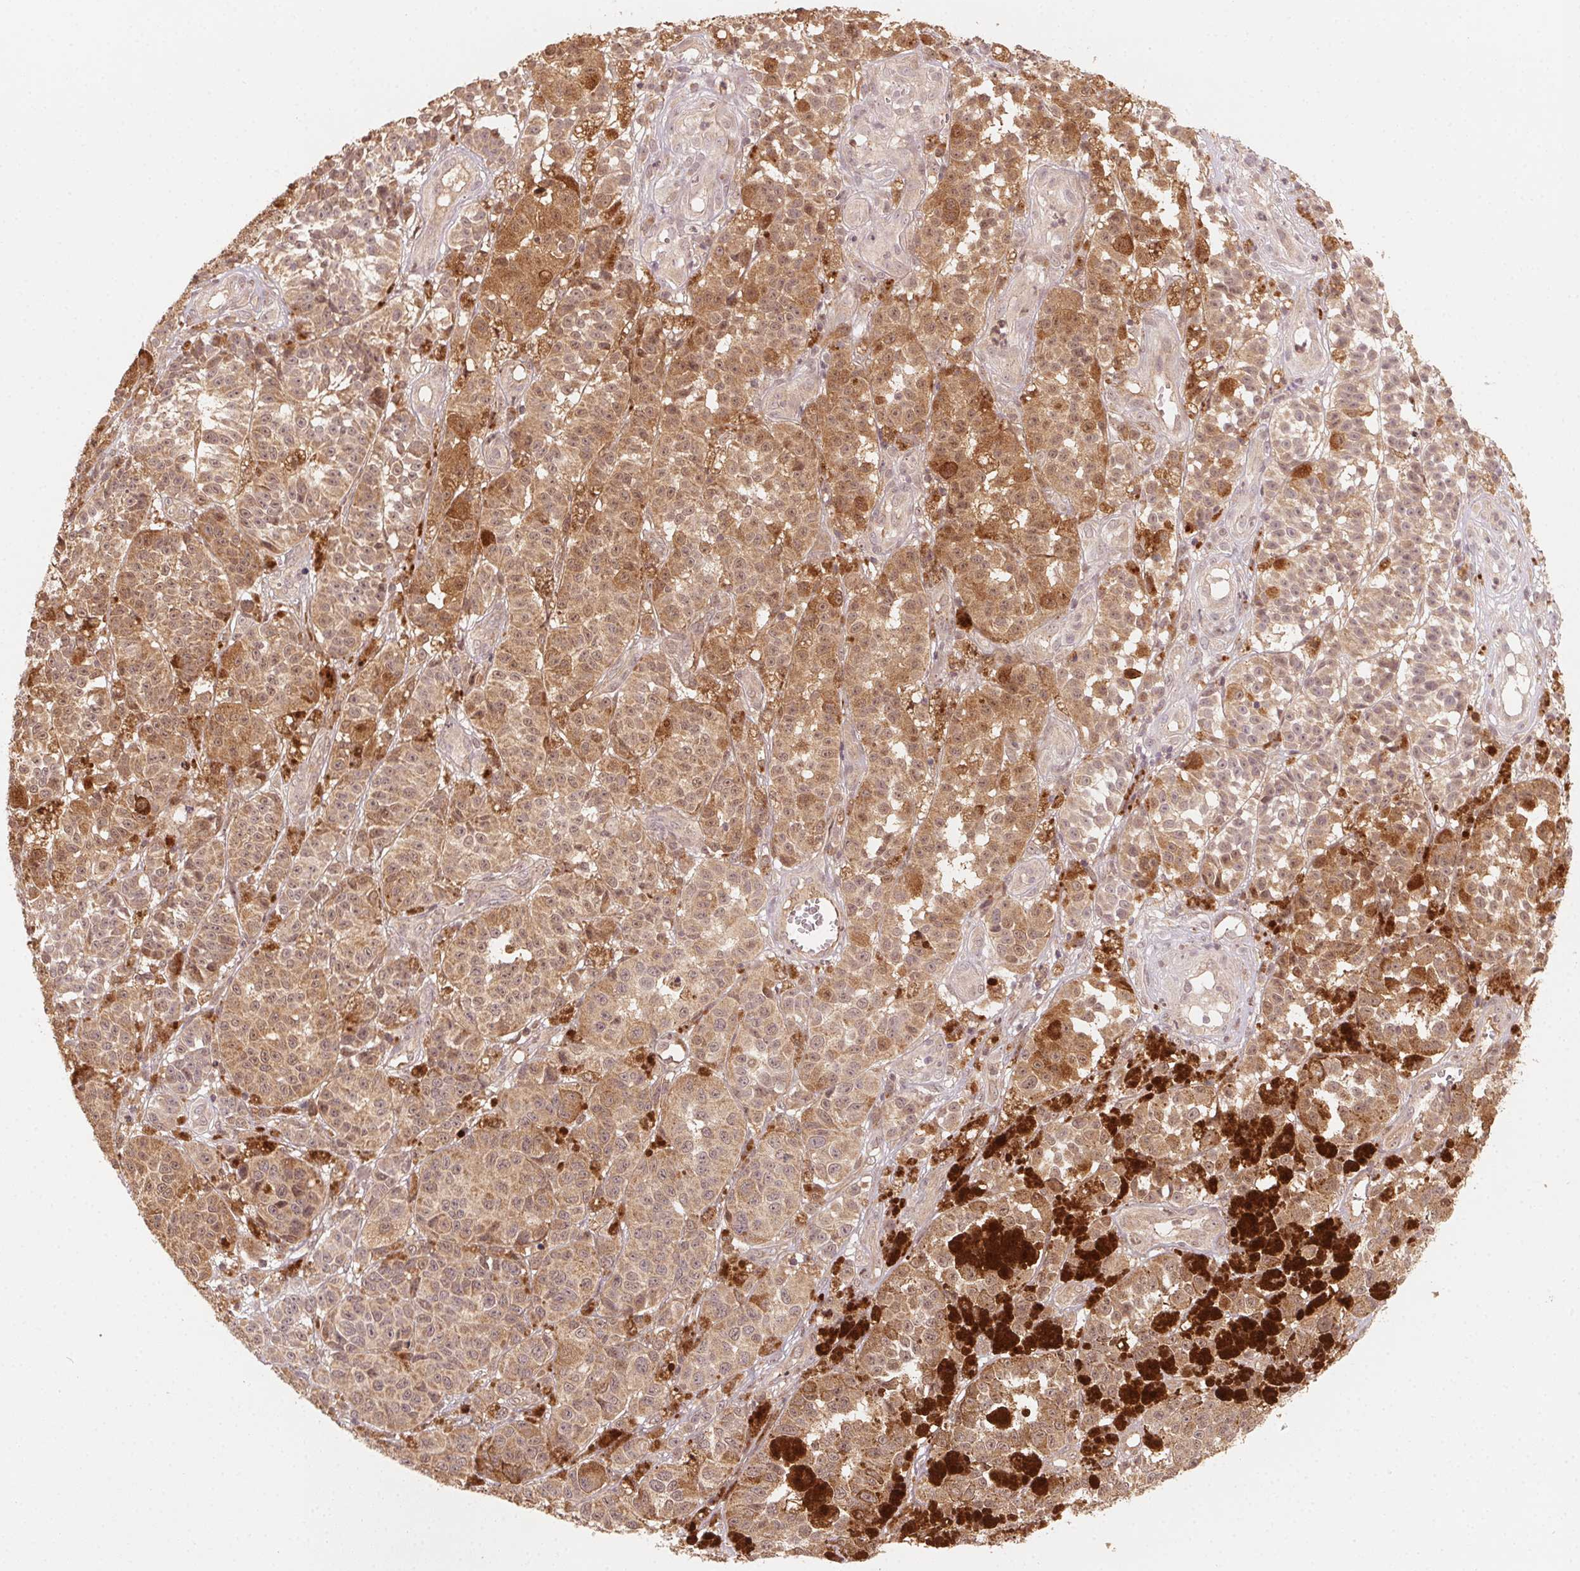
{"staining": {"intensity": "moderate", "quantity": ">75%", "location": "cytoplasmic/membranous,nuclear"}, "tissue": "melanoma", "cell_type": "Tumor cells", "image_type": "cancer", "snomed": [{"axis": "morphology", "description": "Malignant melanoma, NOS"}, {"axis": "topography", "description": "Skin"}], "caption": "Approximately >75% of tumor cells in malignant melanoma demonstrate moderate cytoplasmic/membranous and nuclear protein staining as visualized by brown immunohistochemical staining.", "gene": "WBP2", "patient": {"sex": "female", "age": 58}}